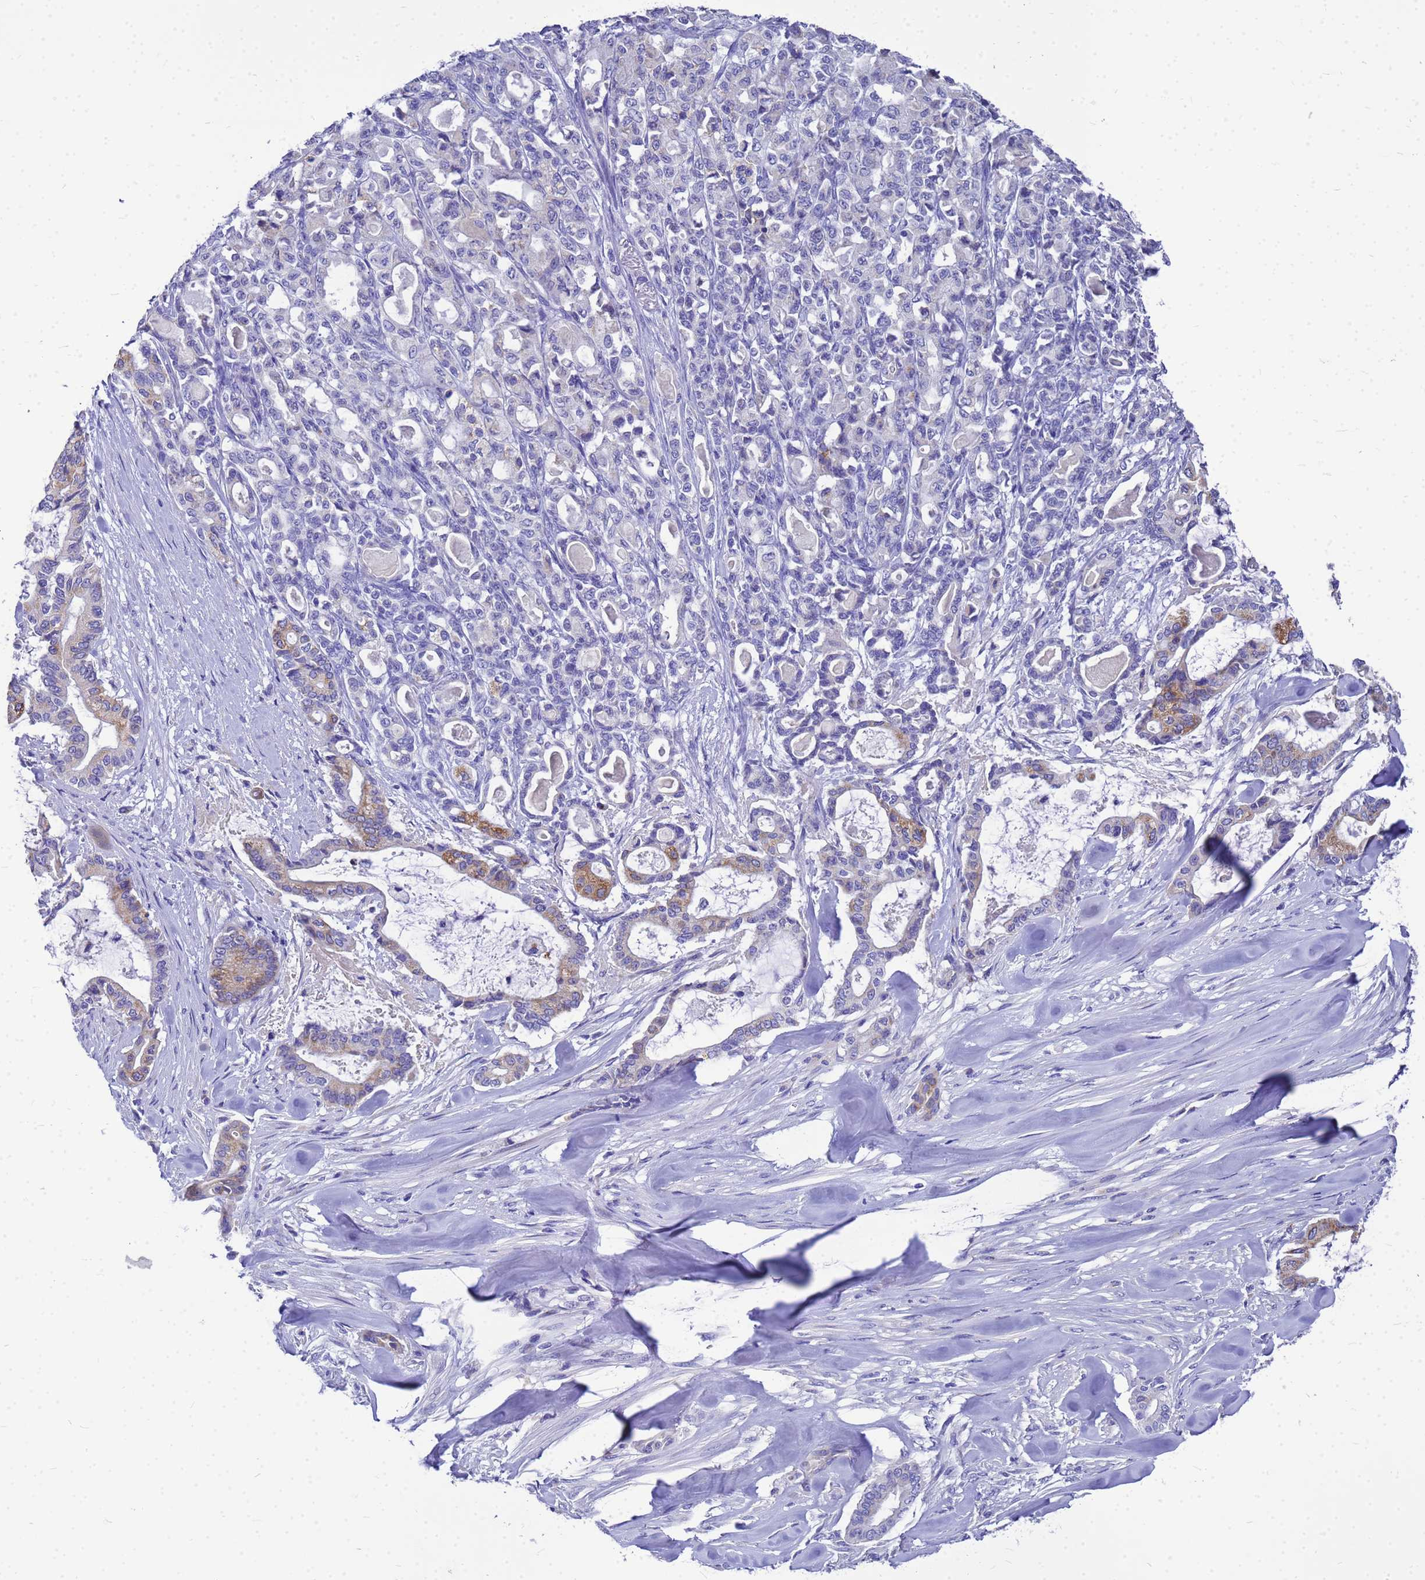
{"staining": {"intensity": "moderate", "quantity": "<25%", "location": "cytoplasmic/membranous"}, "tissue": "pancreatic cancer", "cell_type": "Tumor cells", "image_type": "cancer", "snomed": [{"axis": "morphology", "description": "Adenocarcinoma, NOS"}, {"axis": "topography", "description": "Pancreas"}], "caption": "A low amount of moderate cytoplasmic/membranous staining is identified in about <25% of tumor cells in pancreatic cancer (adenocarcinoma) tissue.", "gene": "OR52E2", "patient": {"sex": "male", "age": 63}}